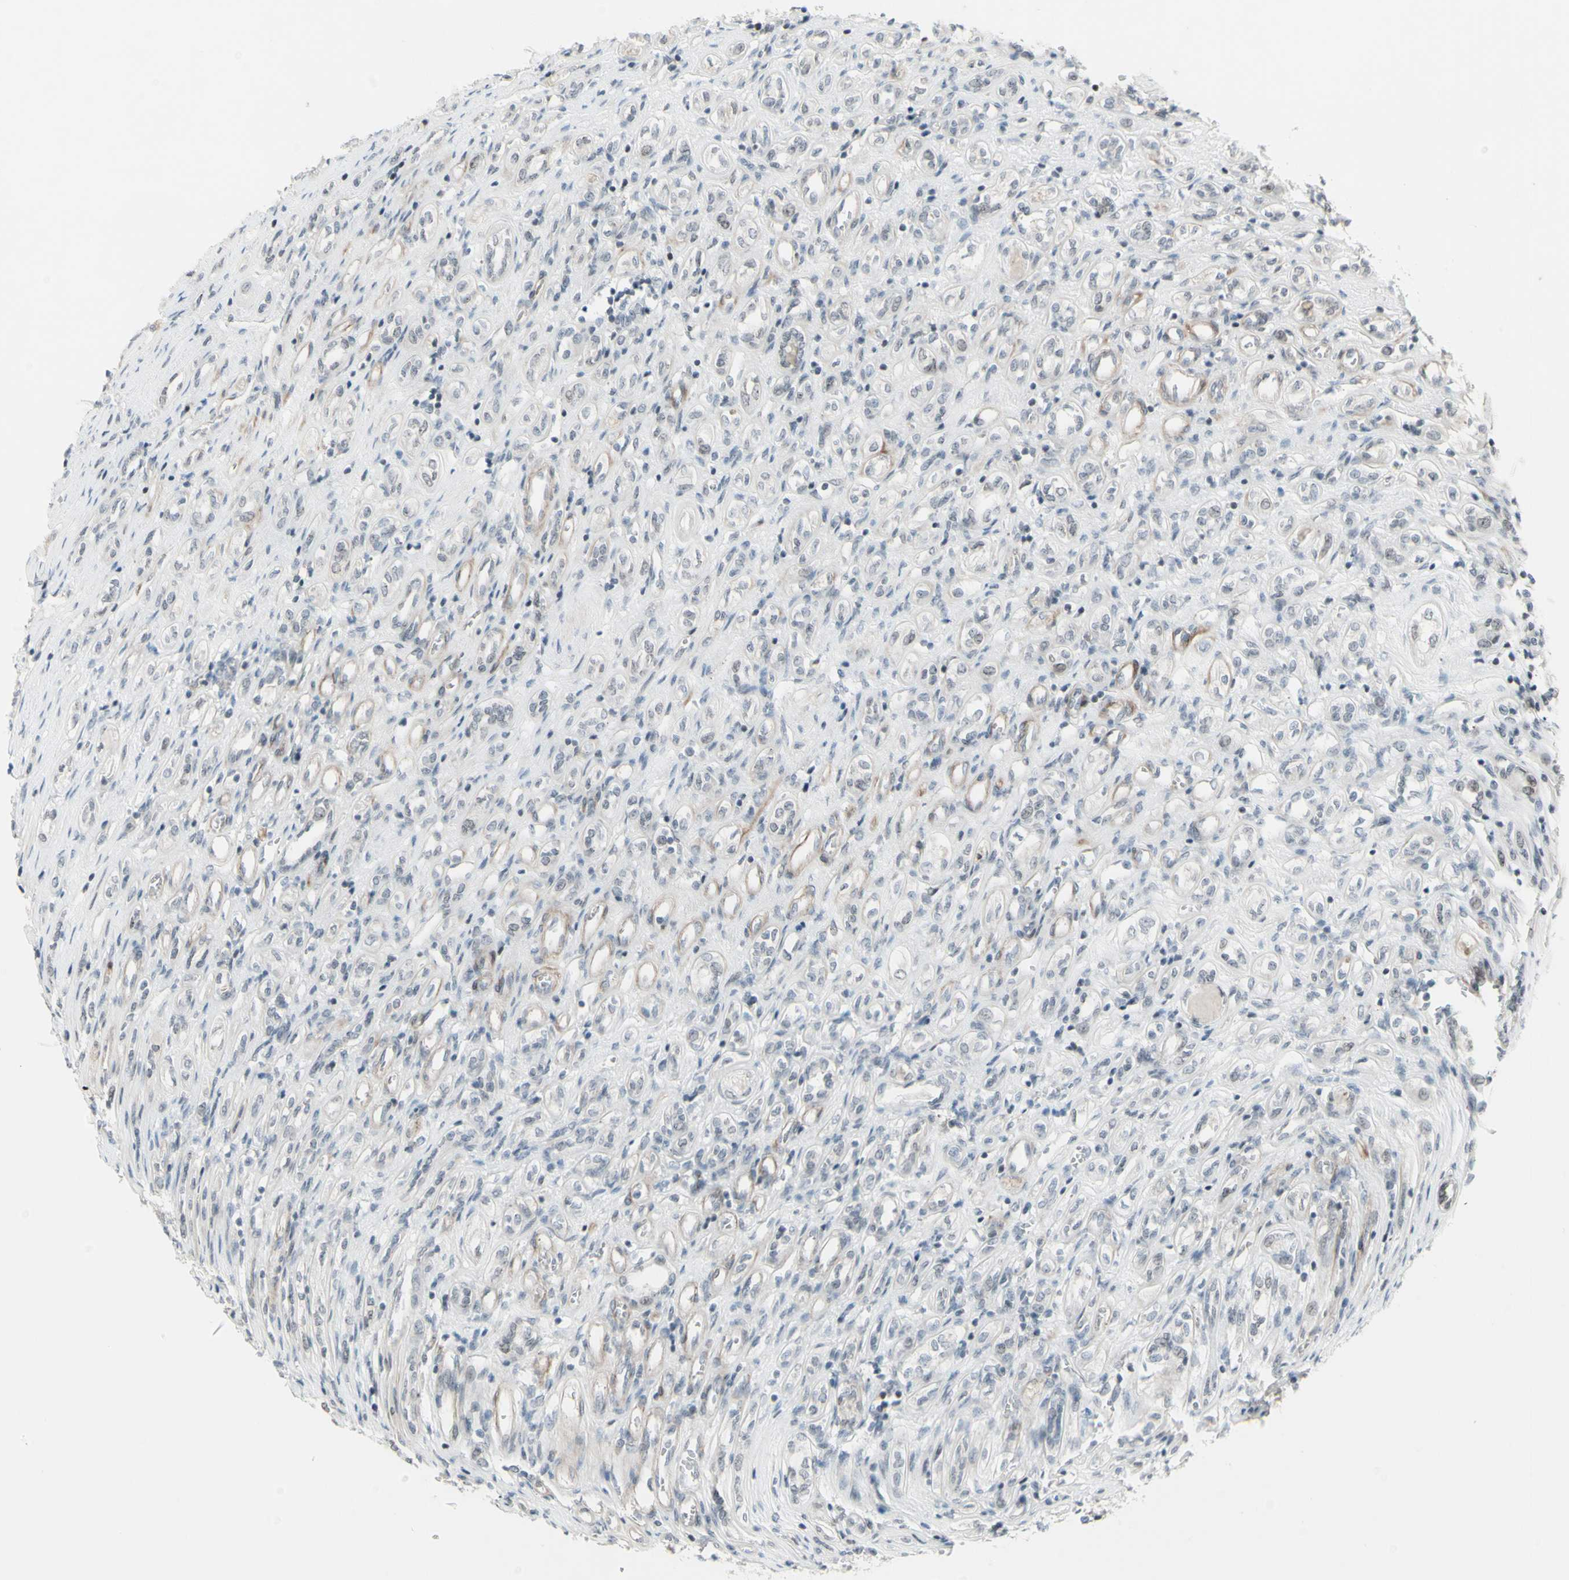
{"staining": {"intensity": "negative", "quantity": "none", "location": "none"}, "tissue": "renal cancer", "cell_type": "Tumor cells", "image_type": "cancer", "snomed": [{"axis": "morphology", "description": "Adenocarcinoma, NOS"}, {"axis": "topography", "description": "Kidney"}], "caption": "Micrograph shows no significant protein expression in tumor cells of adenocarcinoma (renal).", "gene": "SUPT6H", "patient": {"sex": "female", "age": 70}}